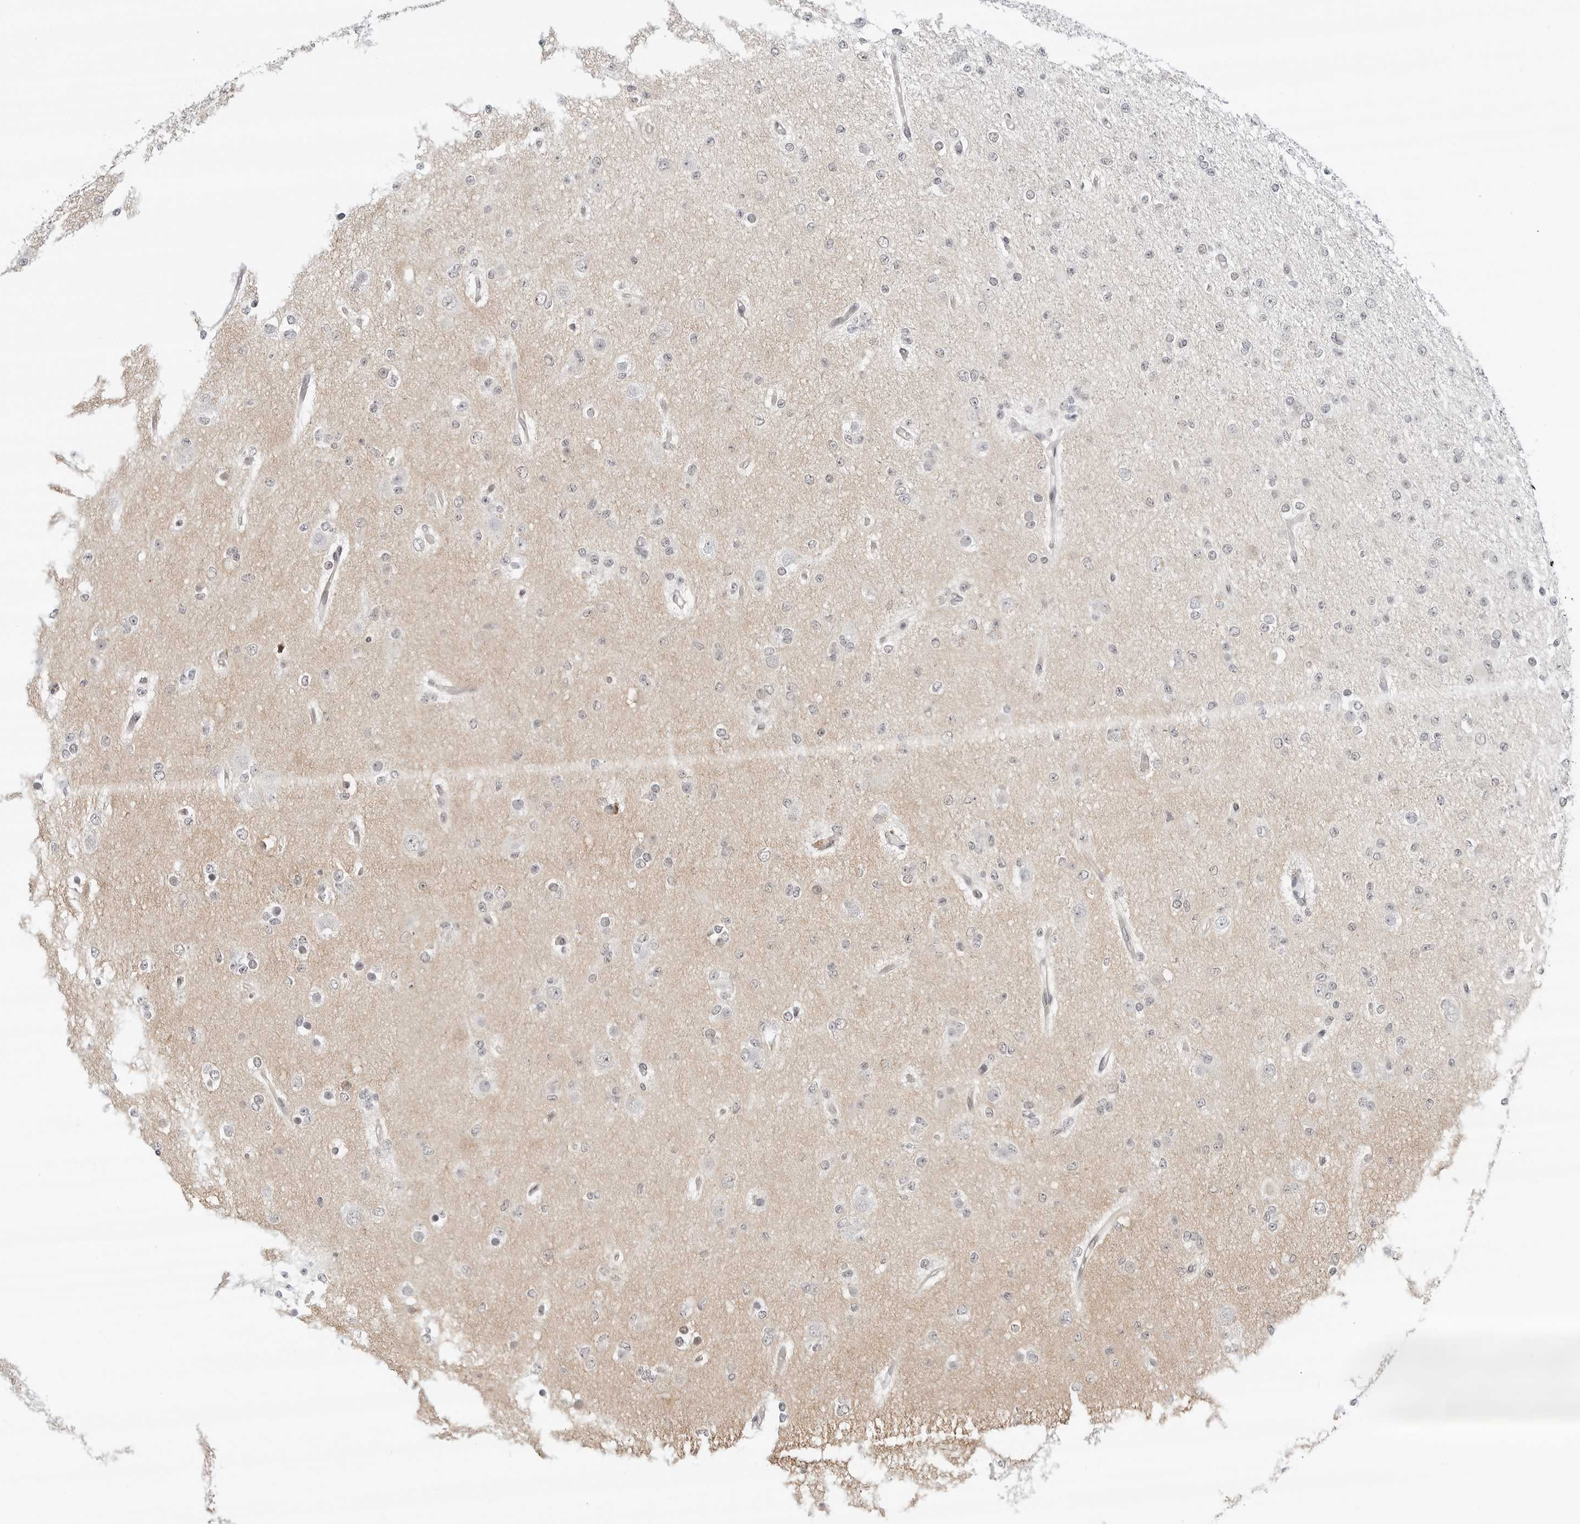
{"staining": {"intensity": "negative", "quantity": "none", "location": "none"}, "tissue": "glioma", "cell_type": "Tumor cells", "image_type": "cancer", "snomed": [{"axis": "morphology", "description": "Glioma, malignant, Low grade"}, {"axis": "topography", "description": "Brain"}], "caption": "Immunohistochemistry (IHC) micrograph of human glioma stained for a protein (brown), which demonstrates no positivity in tumor cells. Brightfield microscopy of immunohistochemistry stained with DAB (3,3'-diaminobenzidine) (brown) and hematoxylin (blue), captured at high magnification.", "gene": "TSEN2", "patient": {"sex": "female", "age": 22}}